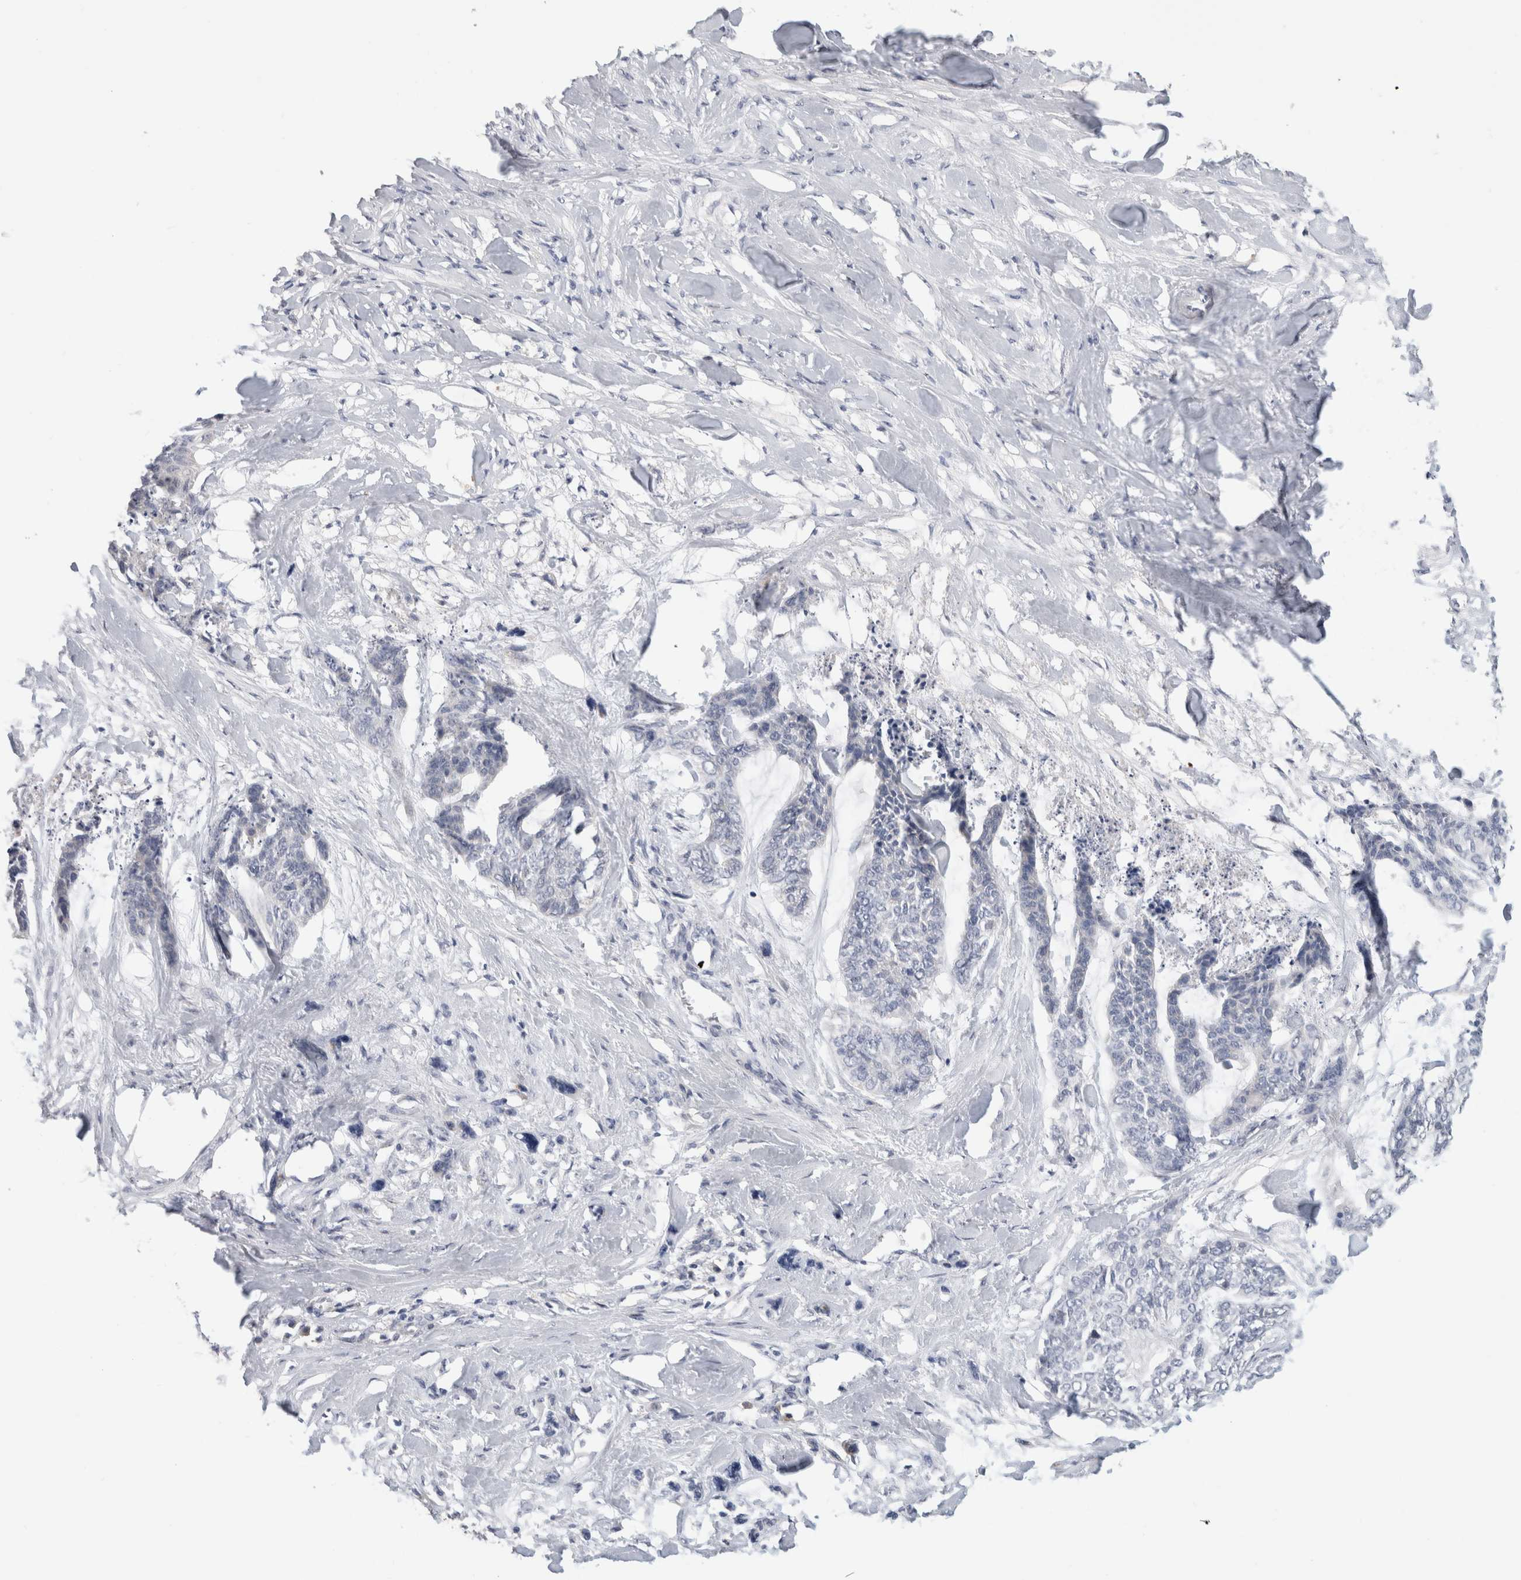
{"staining": {"intensity": "negative", "quantity": "none", "location": "none"}, "tissue": "skin cancer", "cell_type": "Tumor cells", "image_type": "cancer", "snomed": [{"axis": "morphology", "description": "Basal cell carcinoma"}, {"axis": "topography", "description": "Skin"}], "caption": "Immunohistochemical staining of skin basal cell carcinoma reveals no significant positivity in tumor cells. (Stains: DAB (3,3'-diaminobenzidine) immunohistochemistry (IHC) with hematoxylin counter stain, Microscopy: brightfield microscopy at high magnification).", "gene": "SCGB1A1", "patient": {"sex": "female", "age": 64}}